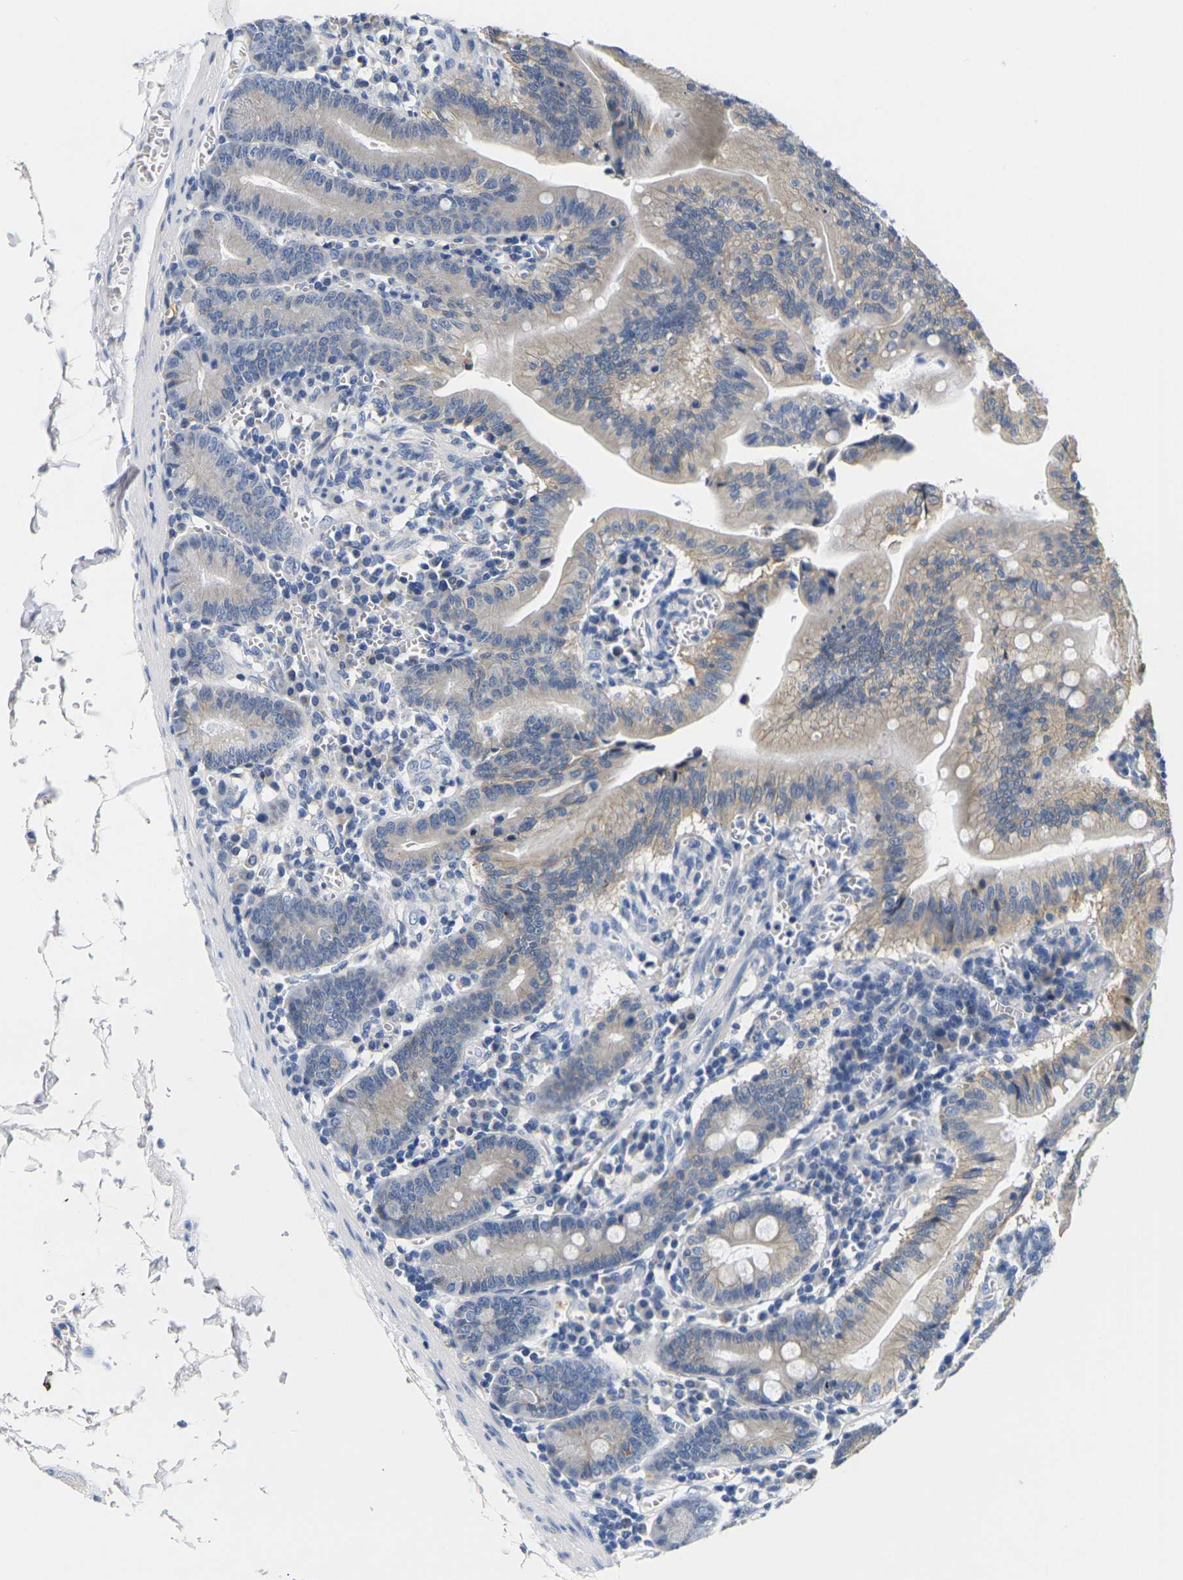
{"staining": {"intensity": "weak", "quantity": "25%-75%", "location": "cytoplasmic/membranous"}, "tissue": "small intestine", "cell_type": "Glandular cells", "image_type": "normal", "snomed": [{"axis": "morphology", "description": "Normal tissue, NOS"}, {"axis": "topography", "description": "Small intestine"}], "caption": "Normal small intestine was stained to show a protein in brown. There is low levels of weak cytoplasmic/membranous expression in about 25%-75% of glandular cells. (Brightfield microscopy of DAB IHC at high magnification).", "gene": "NOCT", "patient": {"sex": "male", "age": 71}}